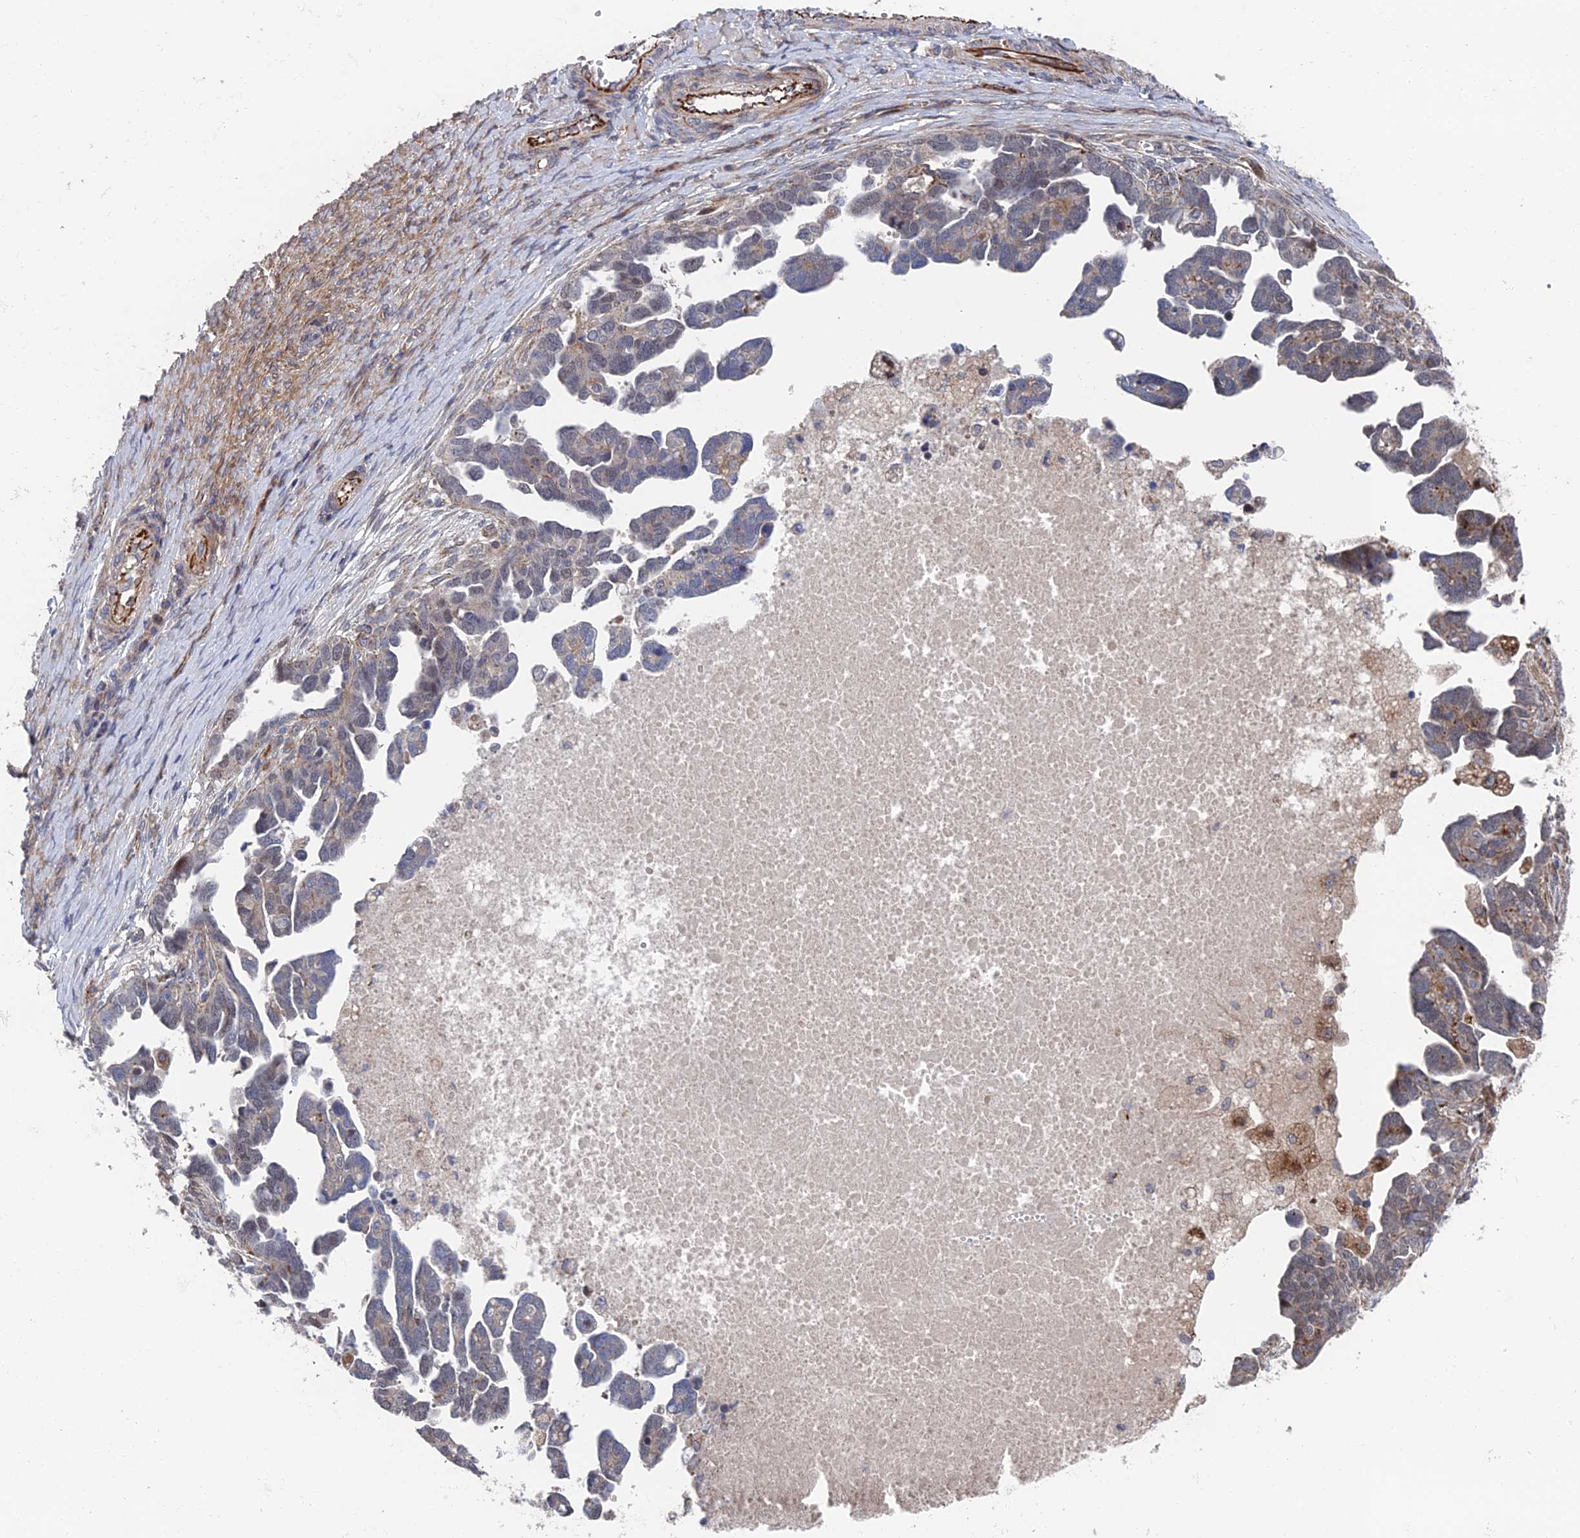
{"staining": {"intensity": "moderate", "quantity": "<25%", "location": "cytoplasmic/membranous"}, "tissue": "ovarian cancer", "cell_type": "Tumor cells", "image_type": "cancer", "snomed": [{"axis": "morphology", "description": "Cystadenocarcinoma, serous, NOS"}, {"axis": "topography", "description": "Ovary"}], "caption": "Immunohistochemistry (IHC) micrograph of neoplastic tissue: human serous cystadenocarcinoma (ovarian) stained using immunohistochemistry shows low levels of moderate protein expression localized specifically in the cytoplasmic/membranous of tumor cells, appearing as a cytoplasmic/membranous brown color.", "gene": "GTF2IRD1", "patient": {"sex": "female", "age": 54}}